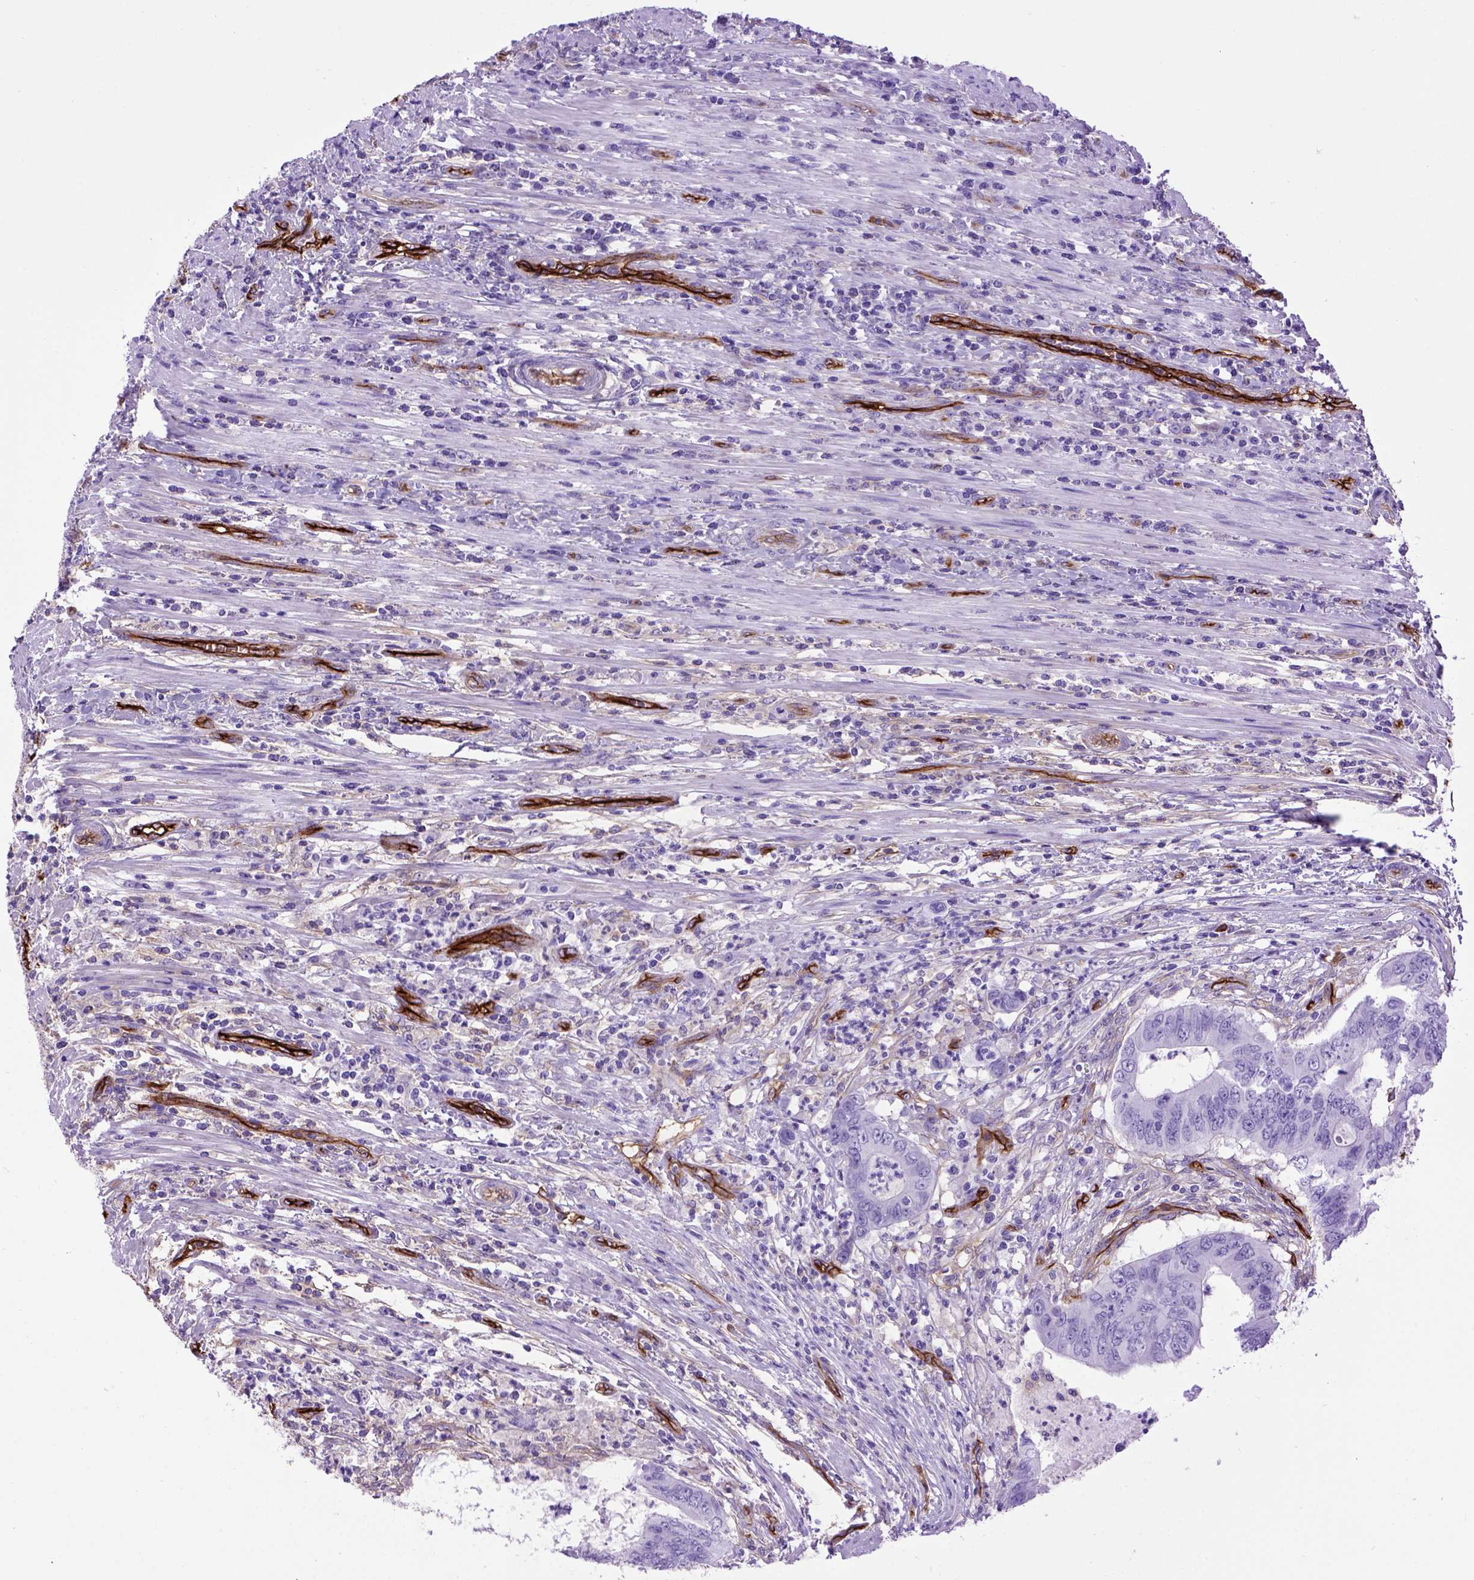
{"staining": {"intensity": "negative", "quantity": "none", "location": "none"}, "tissue": "colorectal cancer", "cell_type": "Tumor cells", "image_type": "cancer", "snomed": [{"axis": "morphology", "description": "Adenocarcinoma, NOS"}, {"axis": "topography", "description": "Colon"}], "caption": "An IHC image of colorectal adenocarcinoma is shown. There is no staining in tumor cells of colorectal adenocarcinoma. (DAB (3,3'-diaminobenzidine) immunohistochemistry visualized using brightfield microscopy, high magnification).", "gene": "ENG", "patient": {"sex": "male", "age": 53}}